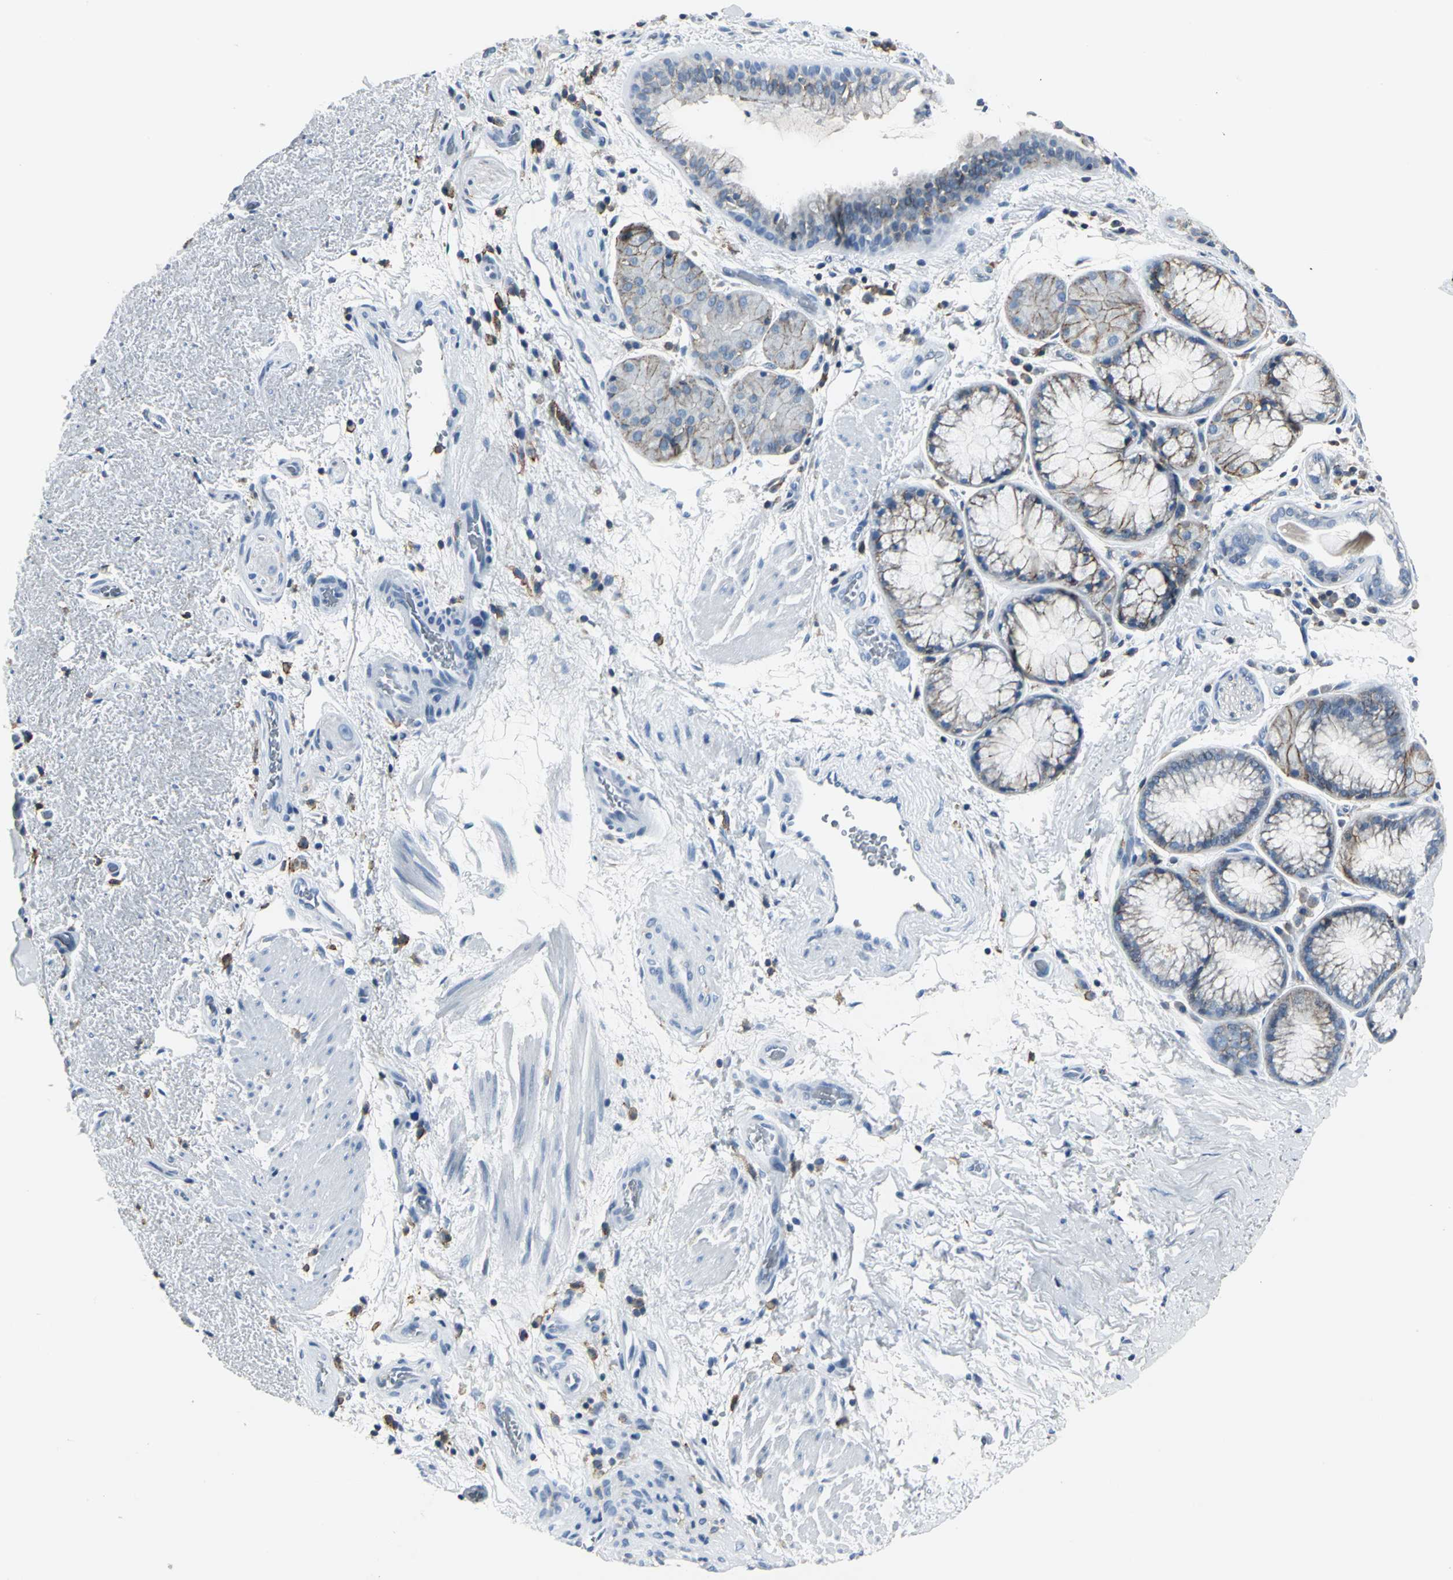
{"staining": {"intensity": "weak", "quantity": ">75%", "location": "cytoplasmic/membranous"}, "tissue": "bronchus", "cell_type": "Respiratory epithelial cells", "image_type": "normal", "snomed": [{"axis": "morphology", "description": "Normal tissue, NOS"}, {"axis": "topography", "description": "Bronchus"}], "caption": "Brown immunohistochemical staining in unremarkable bronchus demonstrates weak cytoplasmic/membranous expression in approximately >75% of respiratory epithelial cells.", "gene": "IQGAP2", "patient": {"sex": "female", "age": 54}}